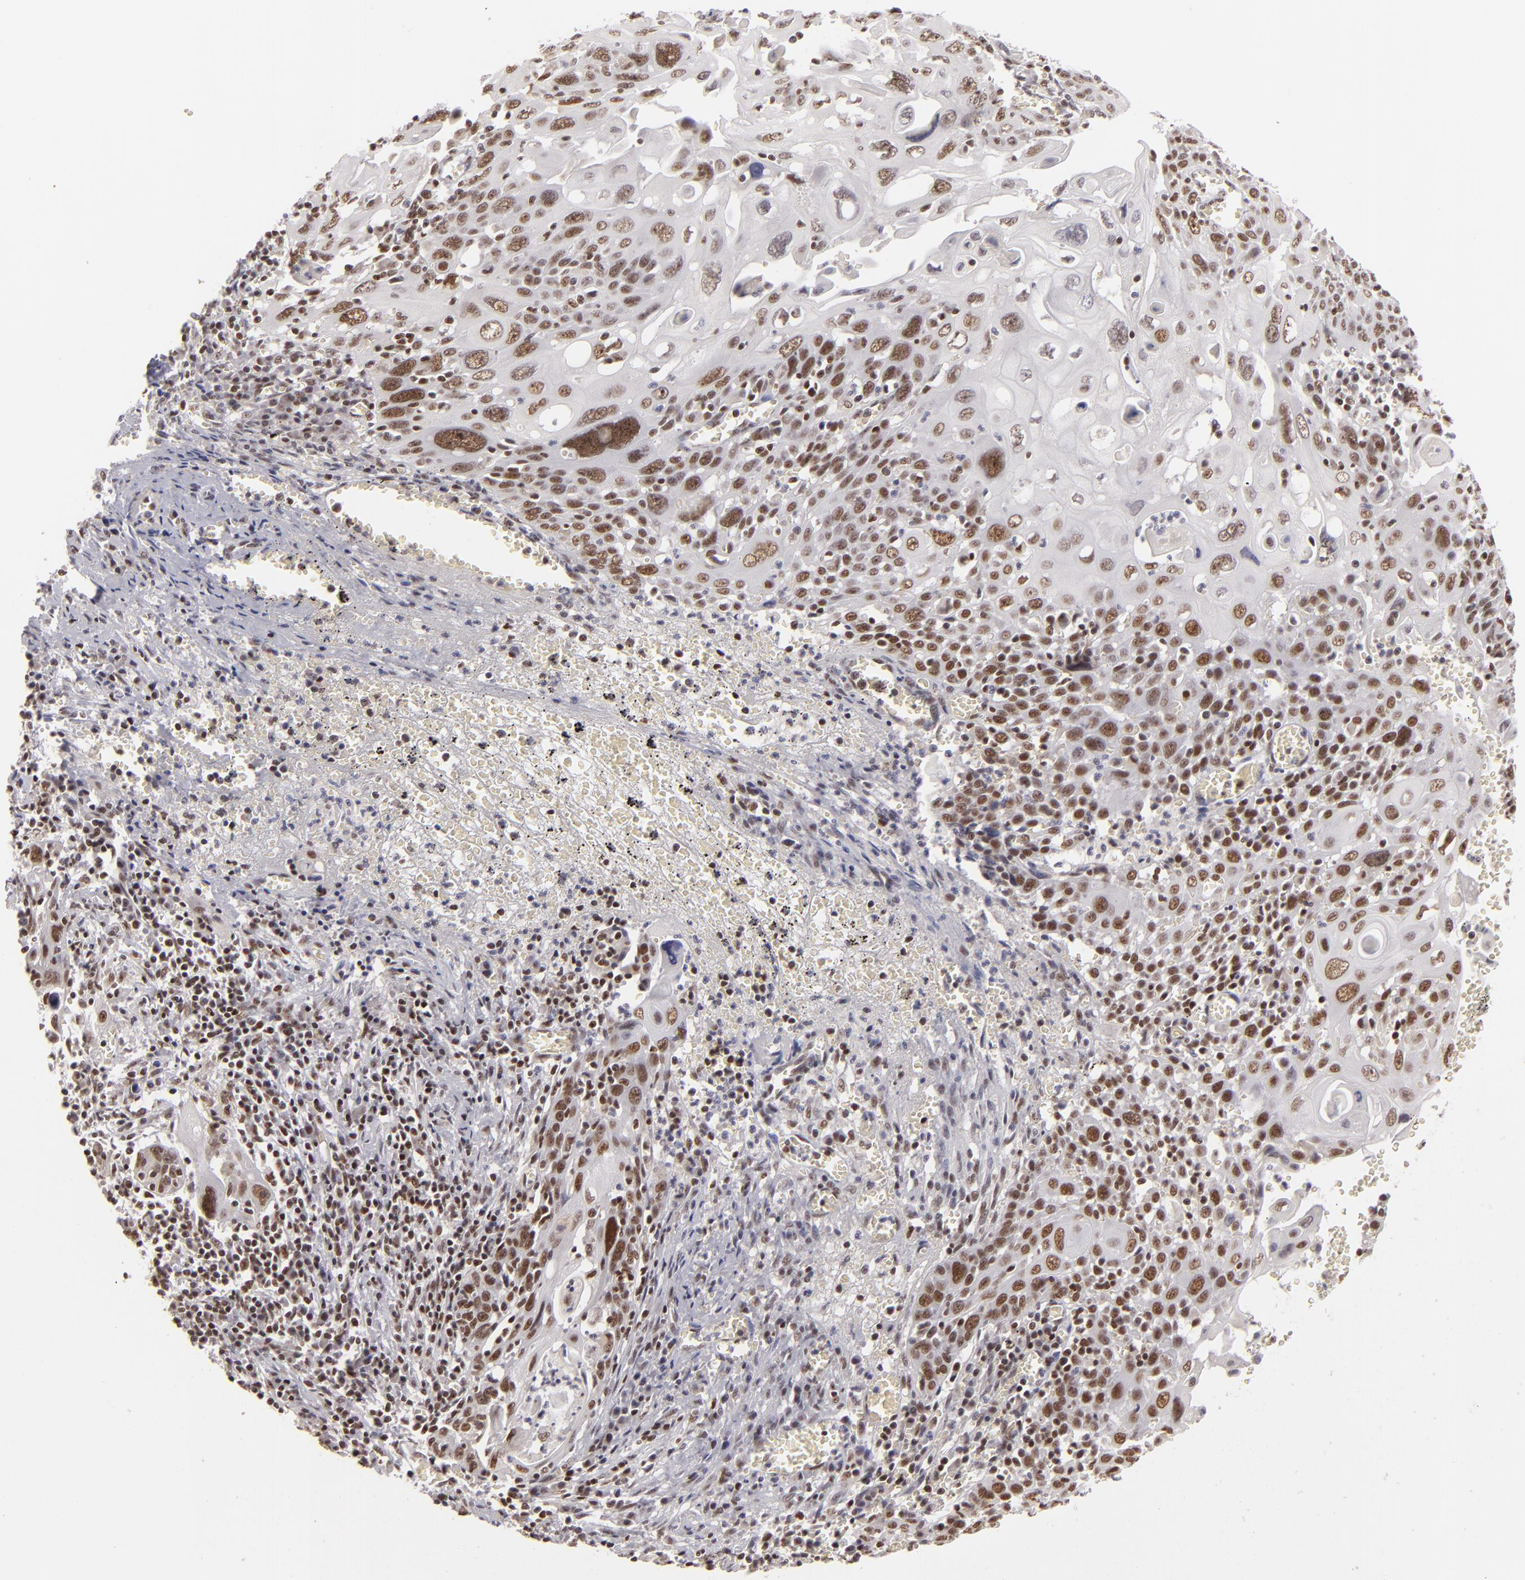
{"staining": {"intensity": "moderate", "quantity": ">75%", "location": "nuclear"}, "tissue": "cervical cancer", "cell_type": "Tumor cells", "image_type": "cancer", "snomed": [{"axis": "morphology", "description": "Squamous cell carcinoma, NOS"}, {"axis": "topography", "description": "Cervix"}], "caption": "Immunohistochemistry staining of cervical cancer, which reveals medium levels of moderate nuclear positivity in approximately >75% of tumor cells indicating moderate nuclear protein positivity. The staining was performed using DAB (brown) for protein detection and nuclei were counterstained in hematoxylin (blue).", "gene": "DAXX", "patient": {"sex": "female", "age": 54}}